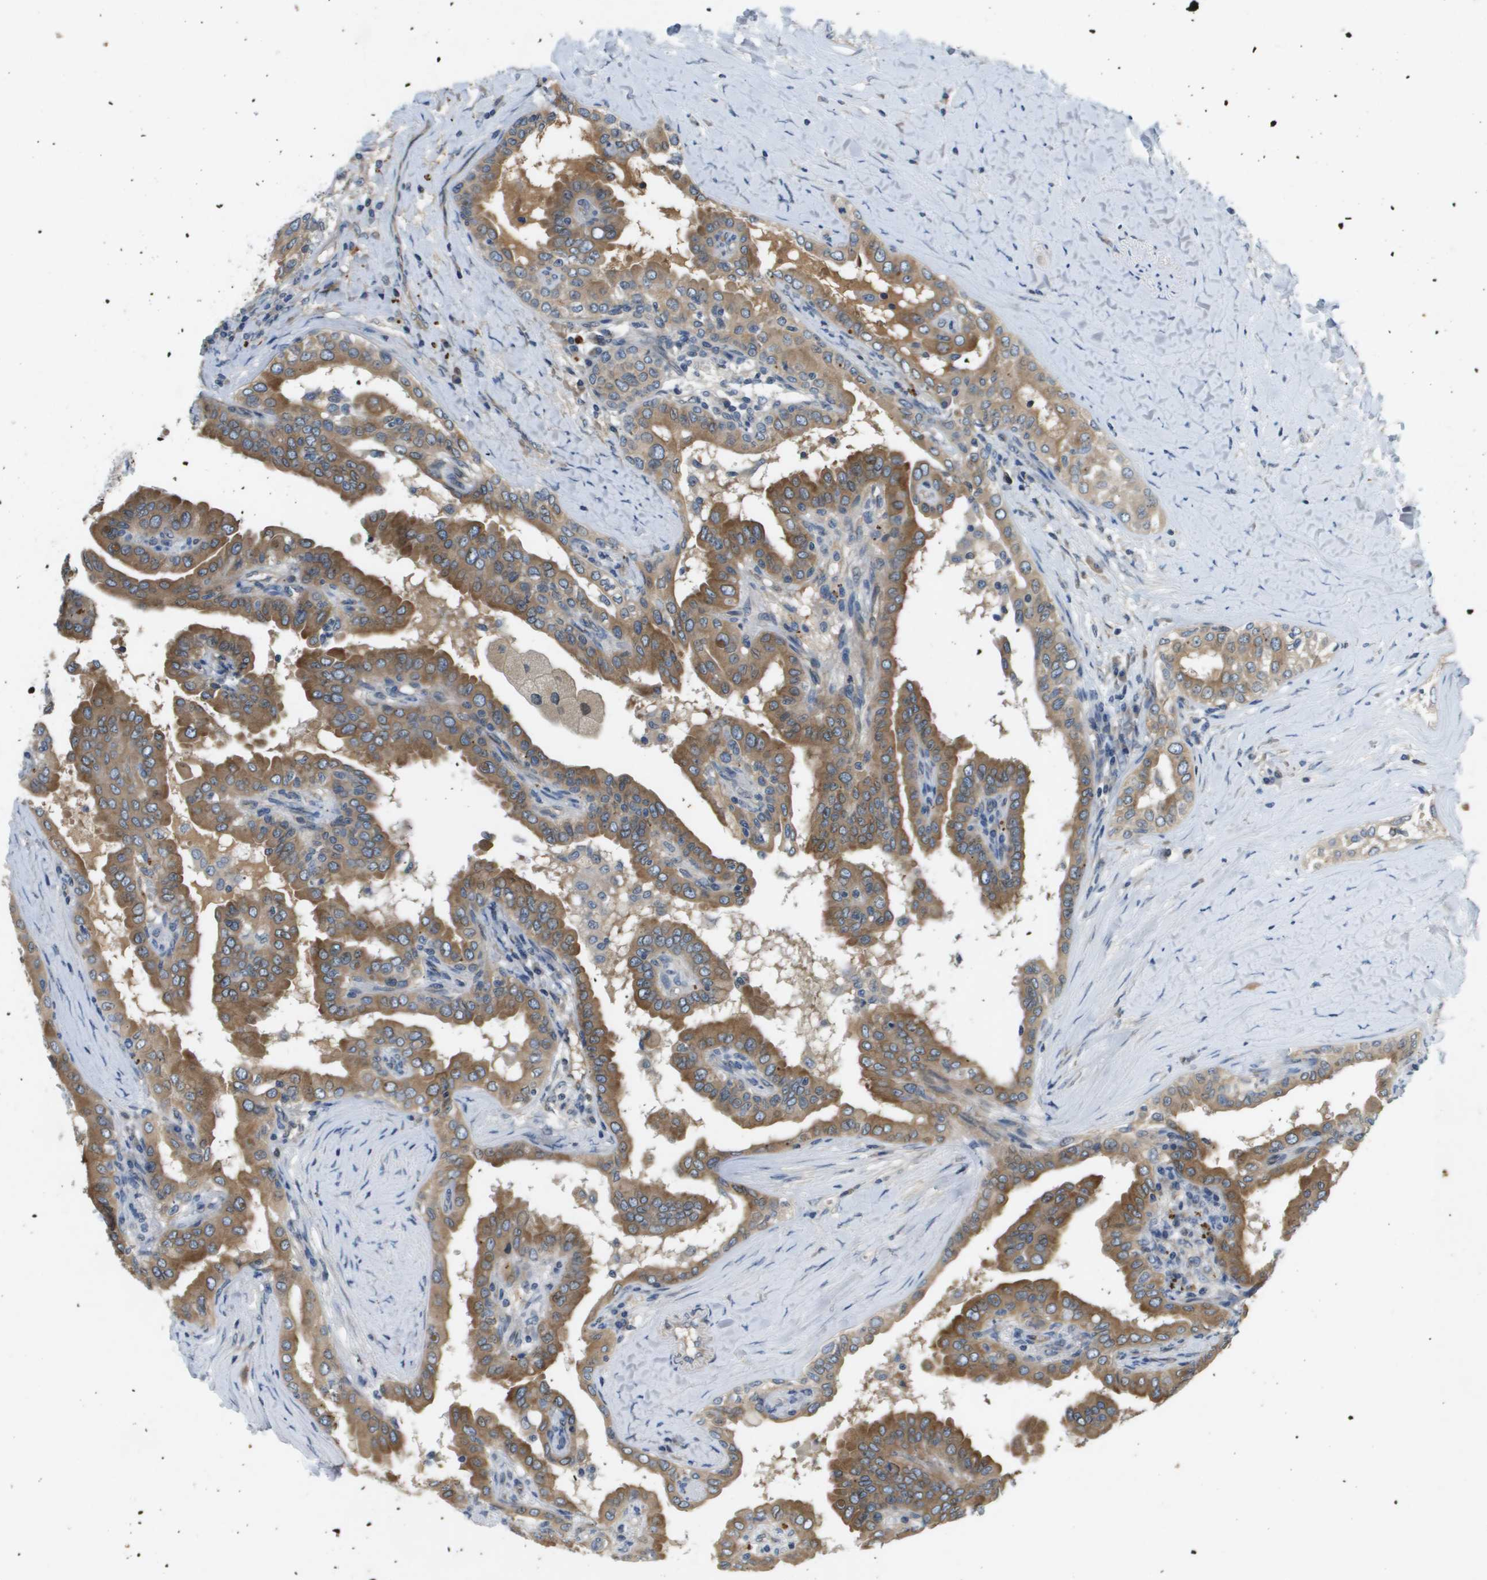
{"staining": {"intensity": "moderate", "quantity": ">75%", "location": "cytoplasmic/membranous"}, "tissue": "thyroid cancer", "cell_type": "Tumor cells", "image_type": "cancer", "snomed": [{"axis": "morphology", "description": "Papillary adenocarcinoma, NOS"}, {"axis": "topography", "description": "Thyroid gland"}], "caption": "Thyroid papillary adenocarcinoma was stained to show a protein in brown. There is medium levels of moderate cytoplasmic/membranous expression in about >75% of tumor cells.", "gene": "PGAP3", "patient": {"sex": "male", "age": 33}}